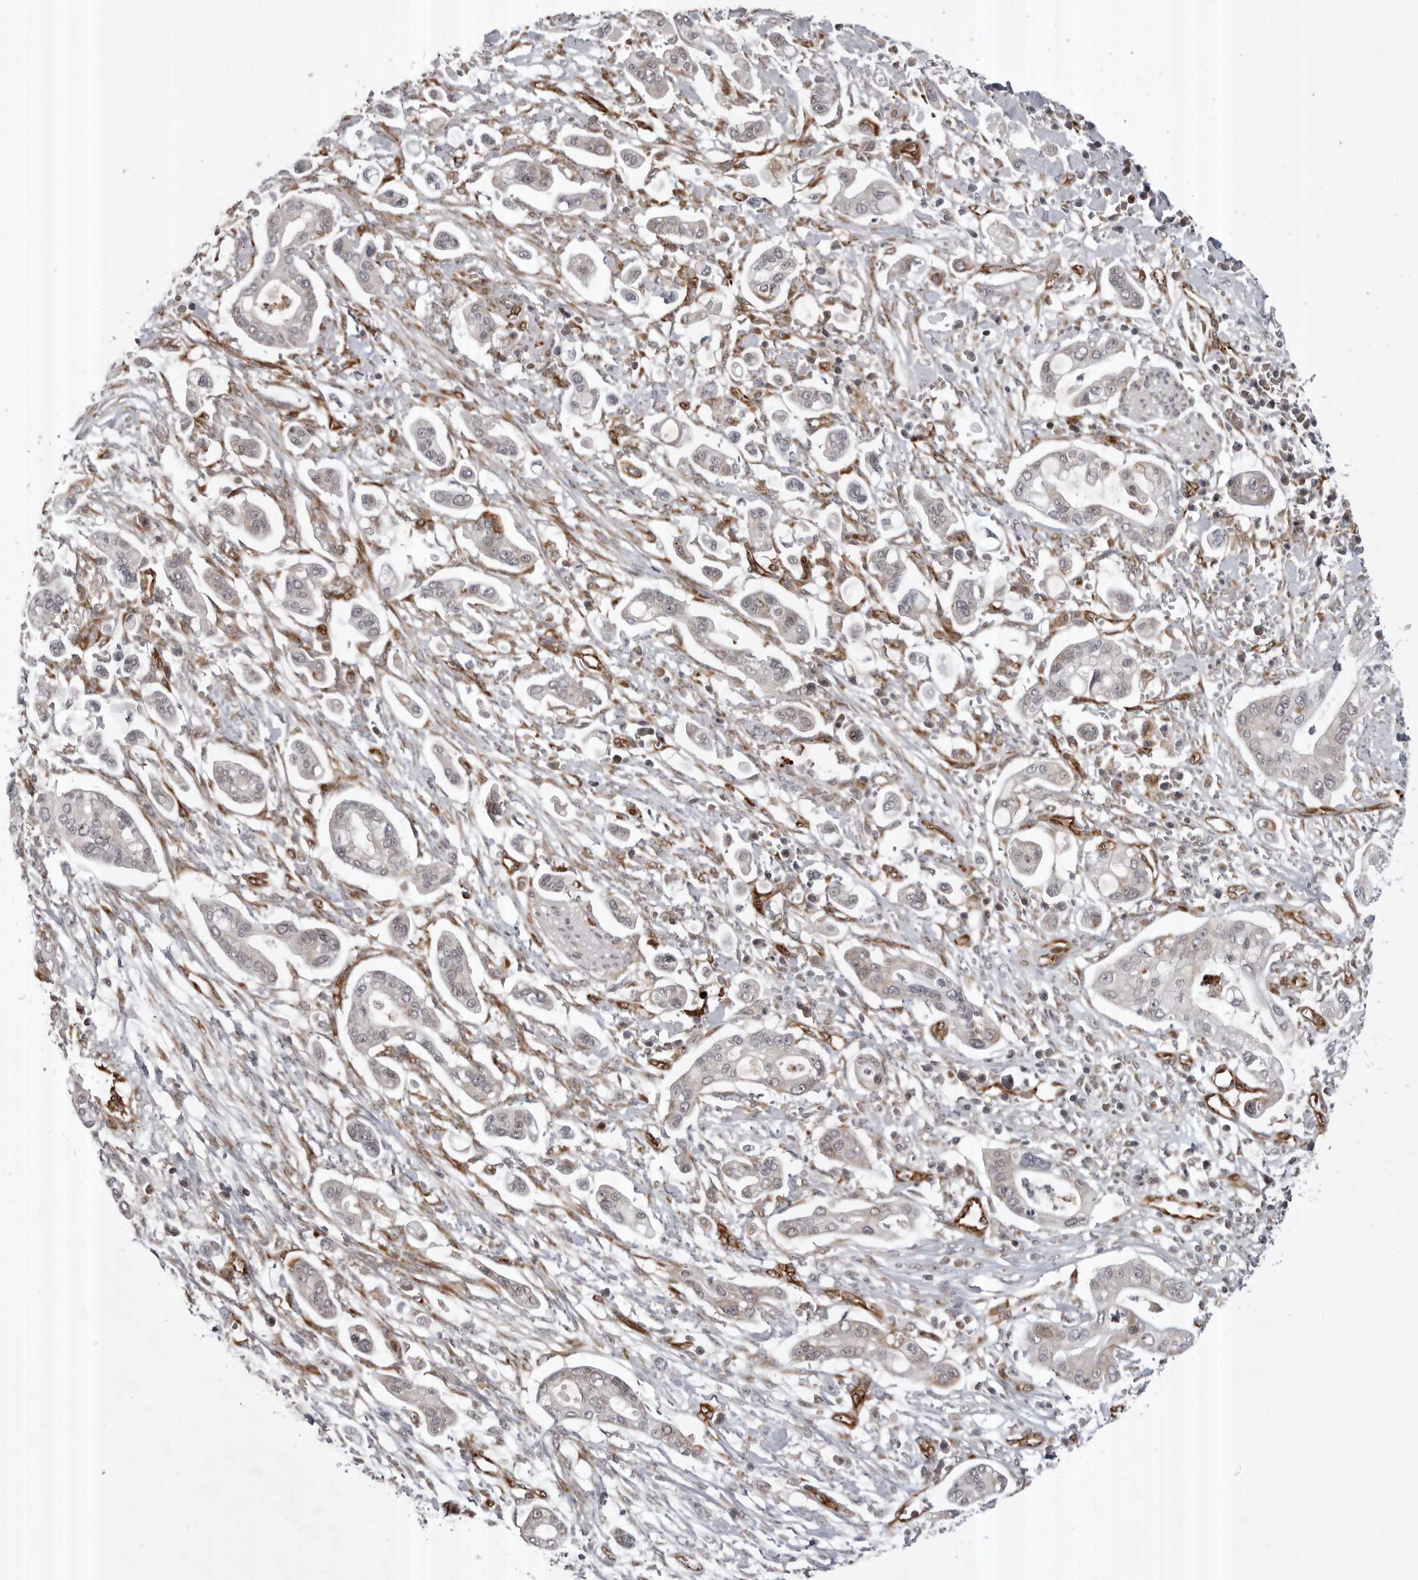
{"staining": {"intensity": "negative", "quantity": "none", "location": "none"}, "tissue": "pancreatic cancer", "cell_type": "Tumor cells", "image_type": "cancer", "snomed": [{"axis": "morphology", "description": "Adenocarcinoma, NOS"}, {"axis": "topography", "description": "Pancreas"}], "caption": "This is a histopathology image of IHC staining of adenocarcinoma (pancreatic), which shows no positivity in tumor cells. Nuclei are stained in blue.", "gene": "ABL1", "patient": {"sex": "male", "age": 68}}